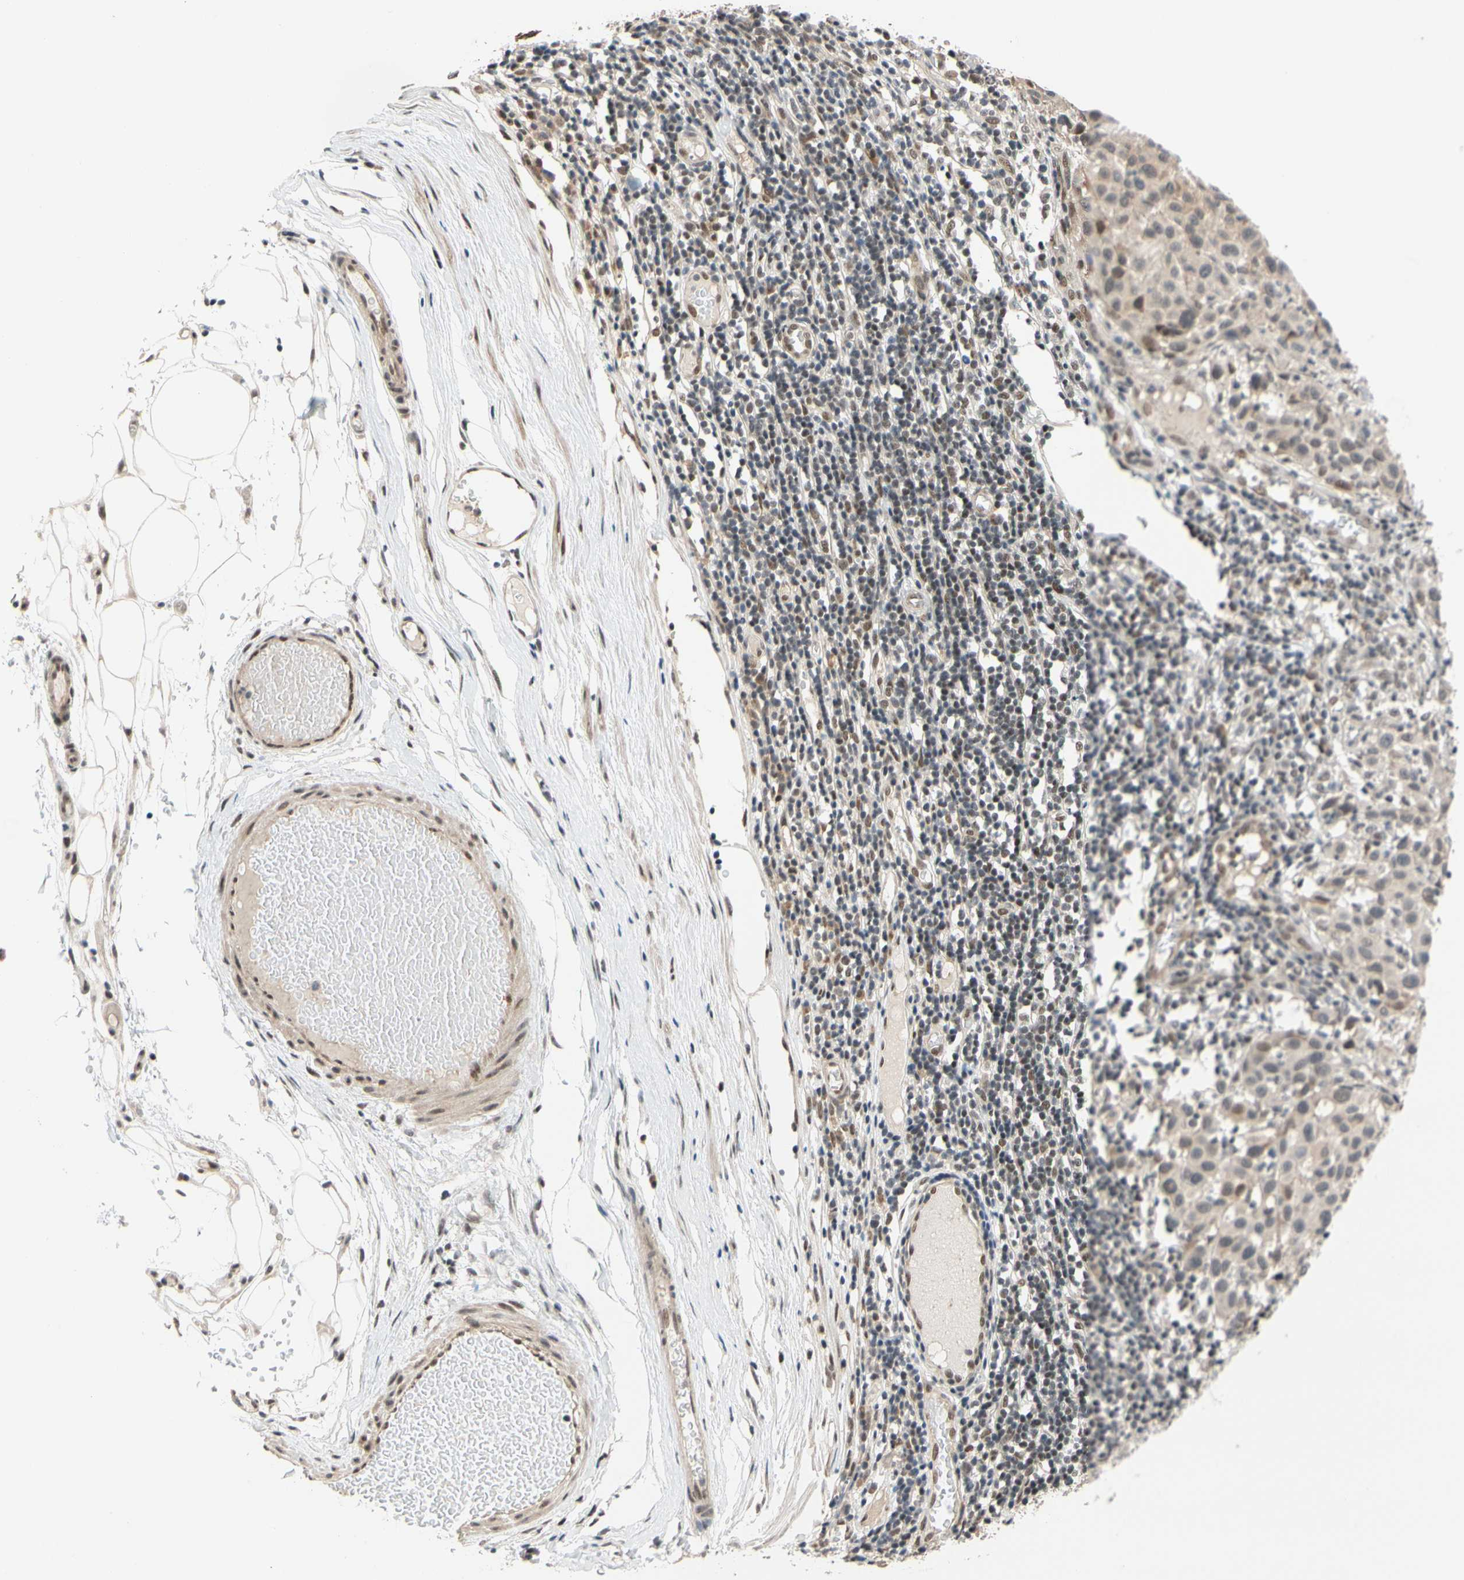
{"staining": {"intensity": "weak", "quantity": ">75%", "location": "nuclear"}, "tissue": "melanoma", "cell_type": "Tumor cells", "image_type": "cancer", "snomed": [{"axis": "morphology", "description": "Malignant melanoma, Metastatic site"}, {"axis": "topography", "description": "Lymph node"}], "caption": "A high-resolution image shows immunohistochemistry (IHC) staining of malignant melanoma (metastatic site), which shows weak nuclear positivity in approximately >75% of tumor cells.", "gene": "TAF4", "patient": {"sex": "male", "age": 61}}